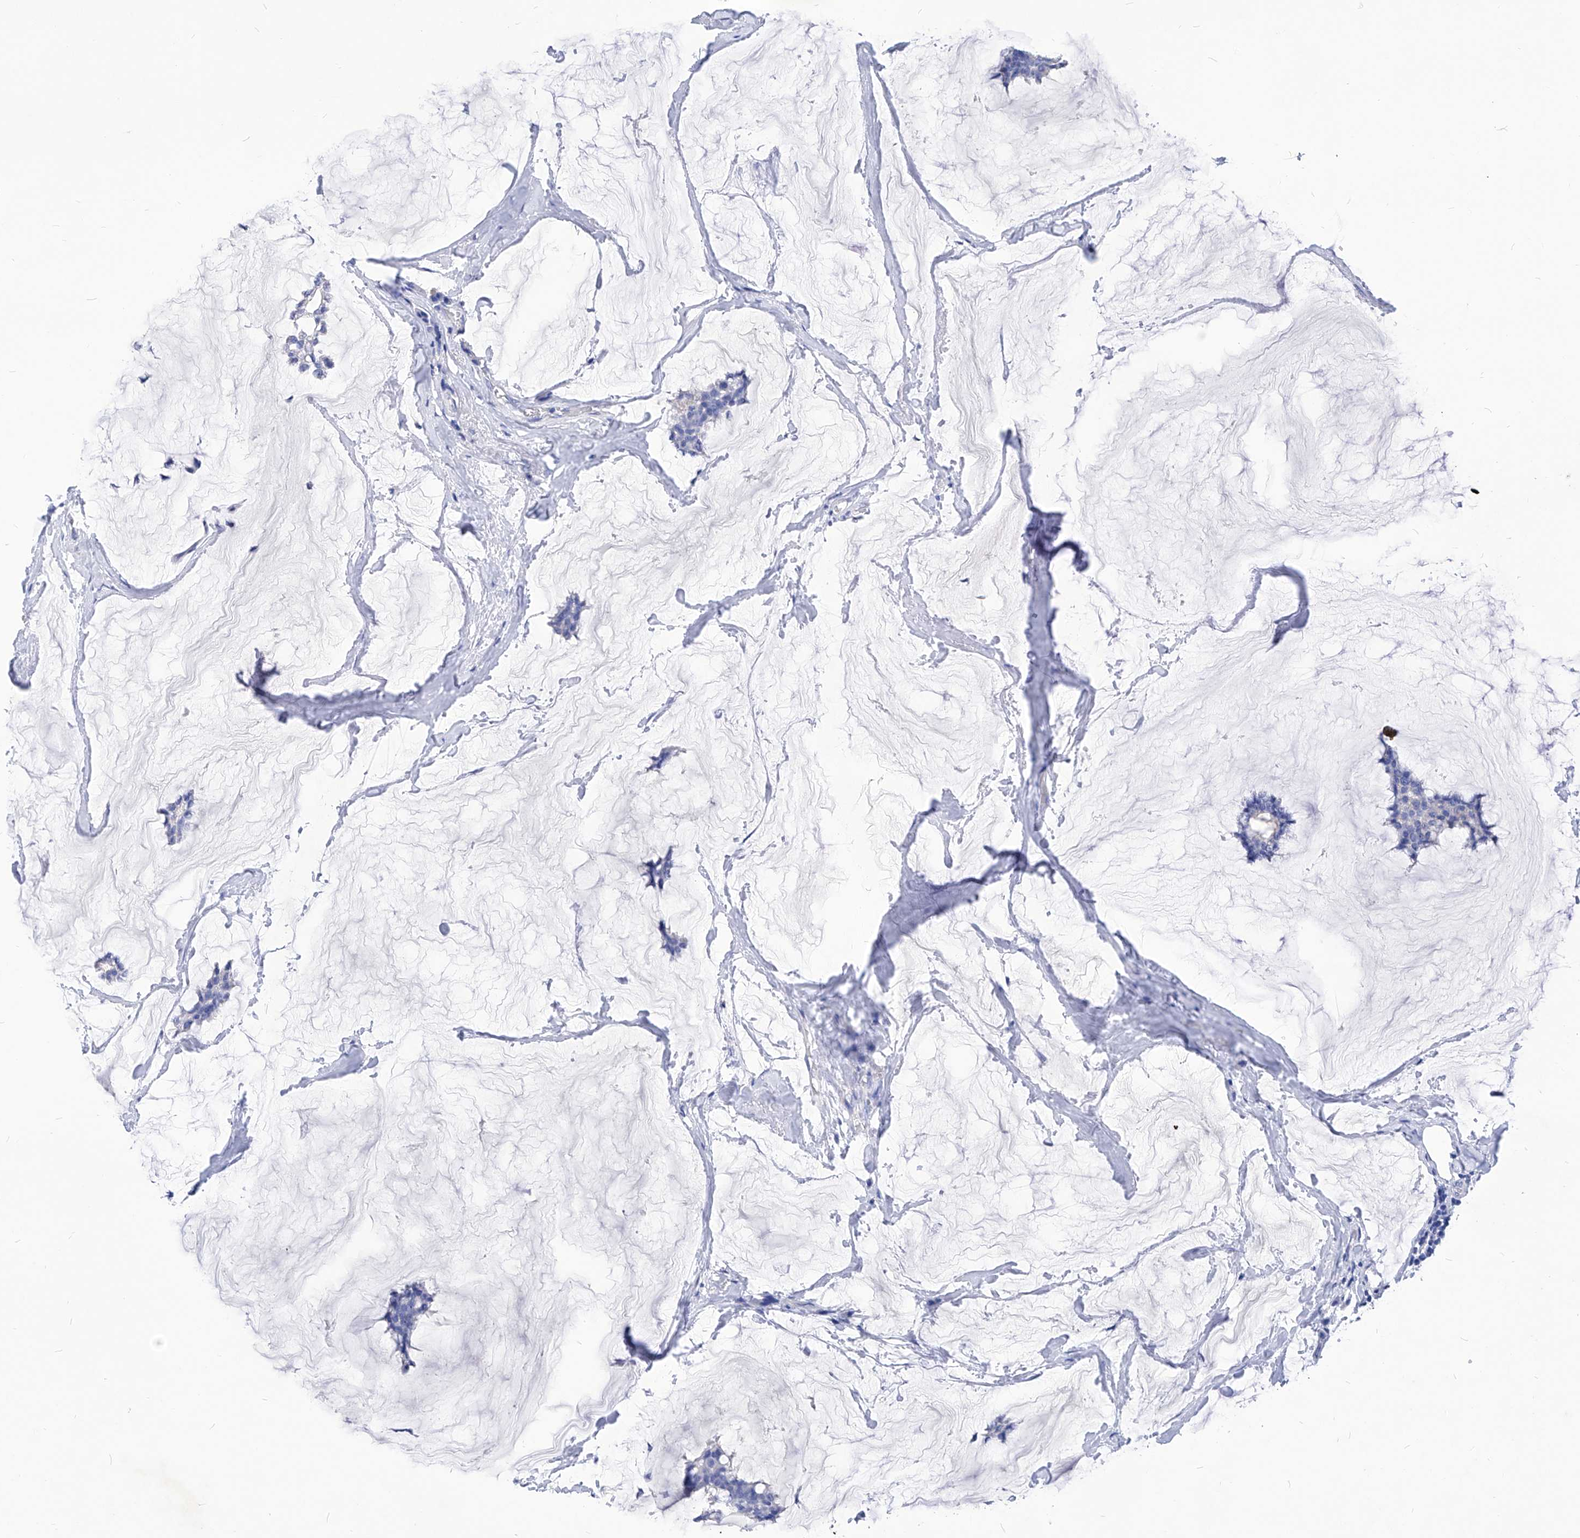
{"staining": {"intensity": "negative", "quantity": "none", "location": "none"}, "tissue": "breast cancer", "cell_type": "Tumor cells", "image_type": "cancer", "snomed": [{"axis": "morphology", "description": "Duct carcinoma"}, {"axis": "topography", "description": "Breast"}], "caption": "Immunohistochemistry (IHC) image of breast invasive ductal carcinoma stained for a protein (brown), which demonstrates no staining in tumor cells.", "gene": "XPNPEP1", "patient": {"sex": "female", "age": 93}}